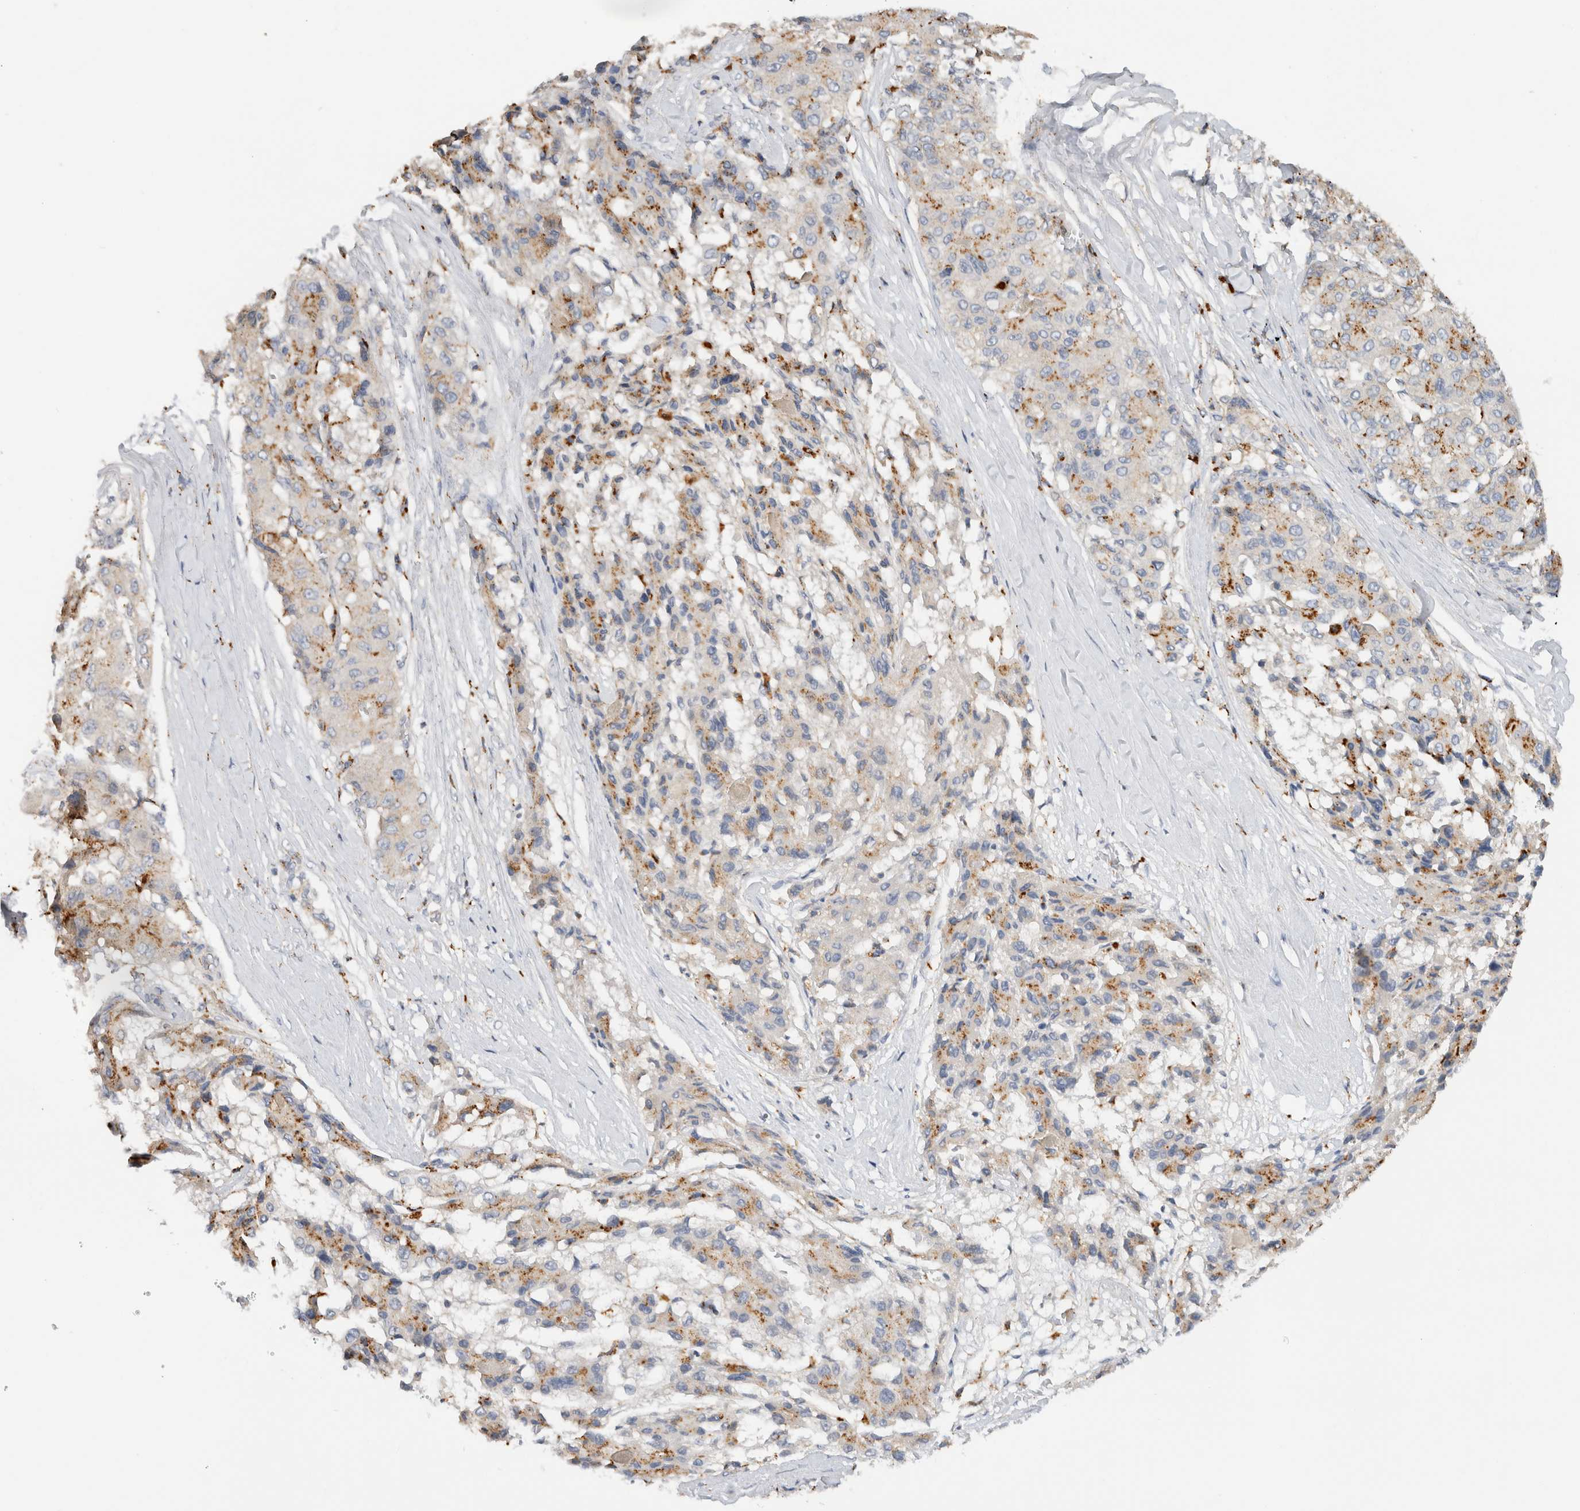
{"staining": {"intensity": "moderate", "quantity": ">75%", "location": "cytoplasmic/membranous"}, "tissue": "liver cancer", "cell_type": "Tumor cells", "image_type": "cancer", "snomed": [{"axis": "morphology", "description": "Carcinoma, Hepatocellular, NOS"}, {"axis": "topography", "description": "Liver"}], "caption": "Human hepatocellular carcinoma (liver) stained for a protein (brown) displays moderate cytoplasmic/membranous positive staining in about >75% of tumor cells.", "gene": "GNS", "patient": {"sex": "male", "age": 80}}